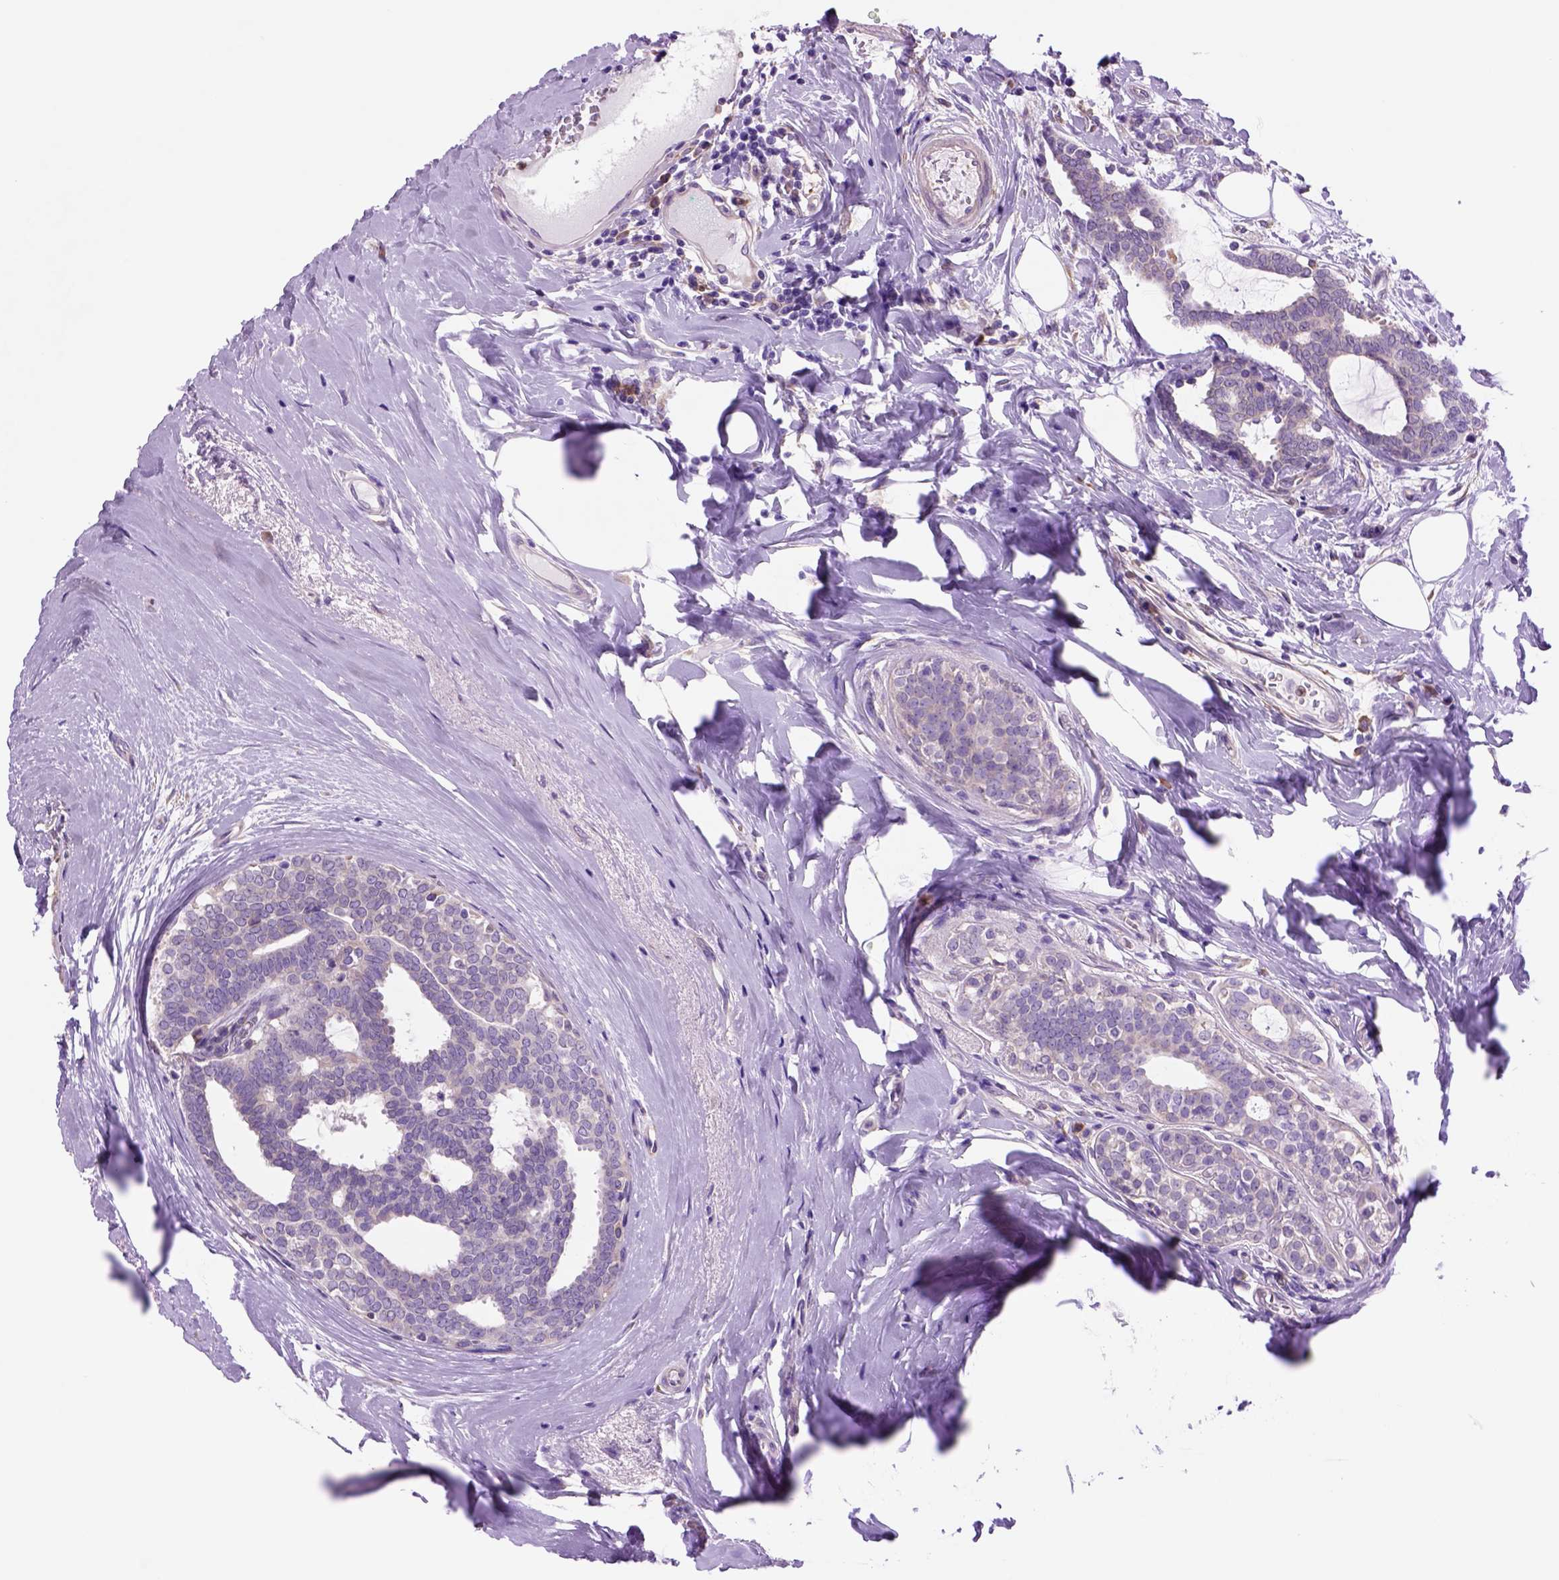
{"staining": {"intensity": "negative", "quantity": "none", "location": "none"}, "tissue": "breast cancer", "cell_type": "Tumor cells", "image_type": "cancer", "snomed": [{"axis": "morphology", "description": "Intraductal carcinoma, in situ"}, {"axis": "morphology", "description": "Duct carcinoma"}, {"axis": "morphology", "description": "Lobular carcinoma, in situ"}, {"axis": "topography", "description": "Breast"}], "caption": "Micrograph shows no protein expression in tumor cells of breast cancer (lobular carcinoma in situ) tissue. The staining is performed using DAB brown chromogen with nuclei counter-stained in using hematoxylin.", "gene": "PIAS3", "patient": {"sex": "female", "age": 44}}